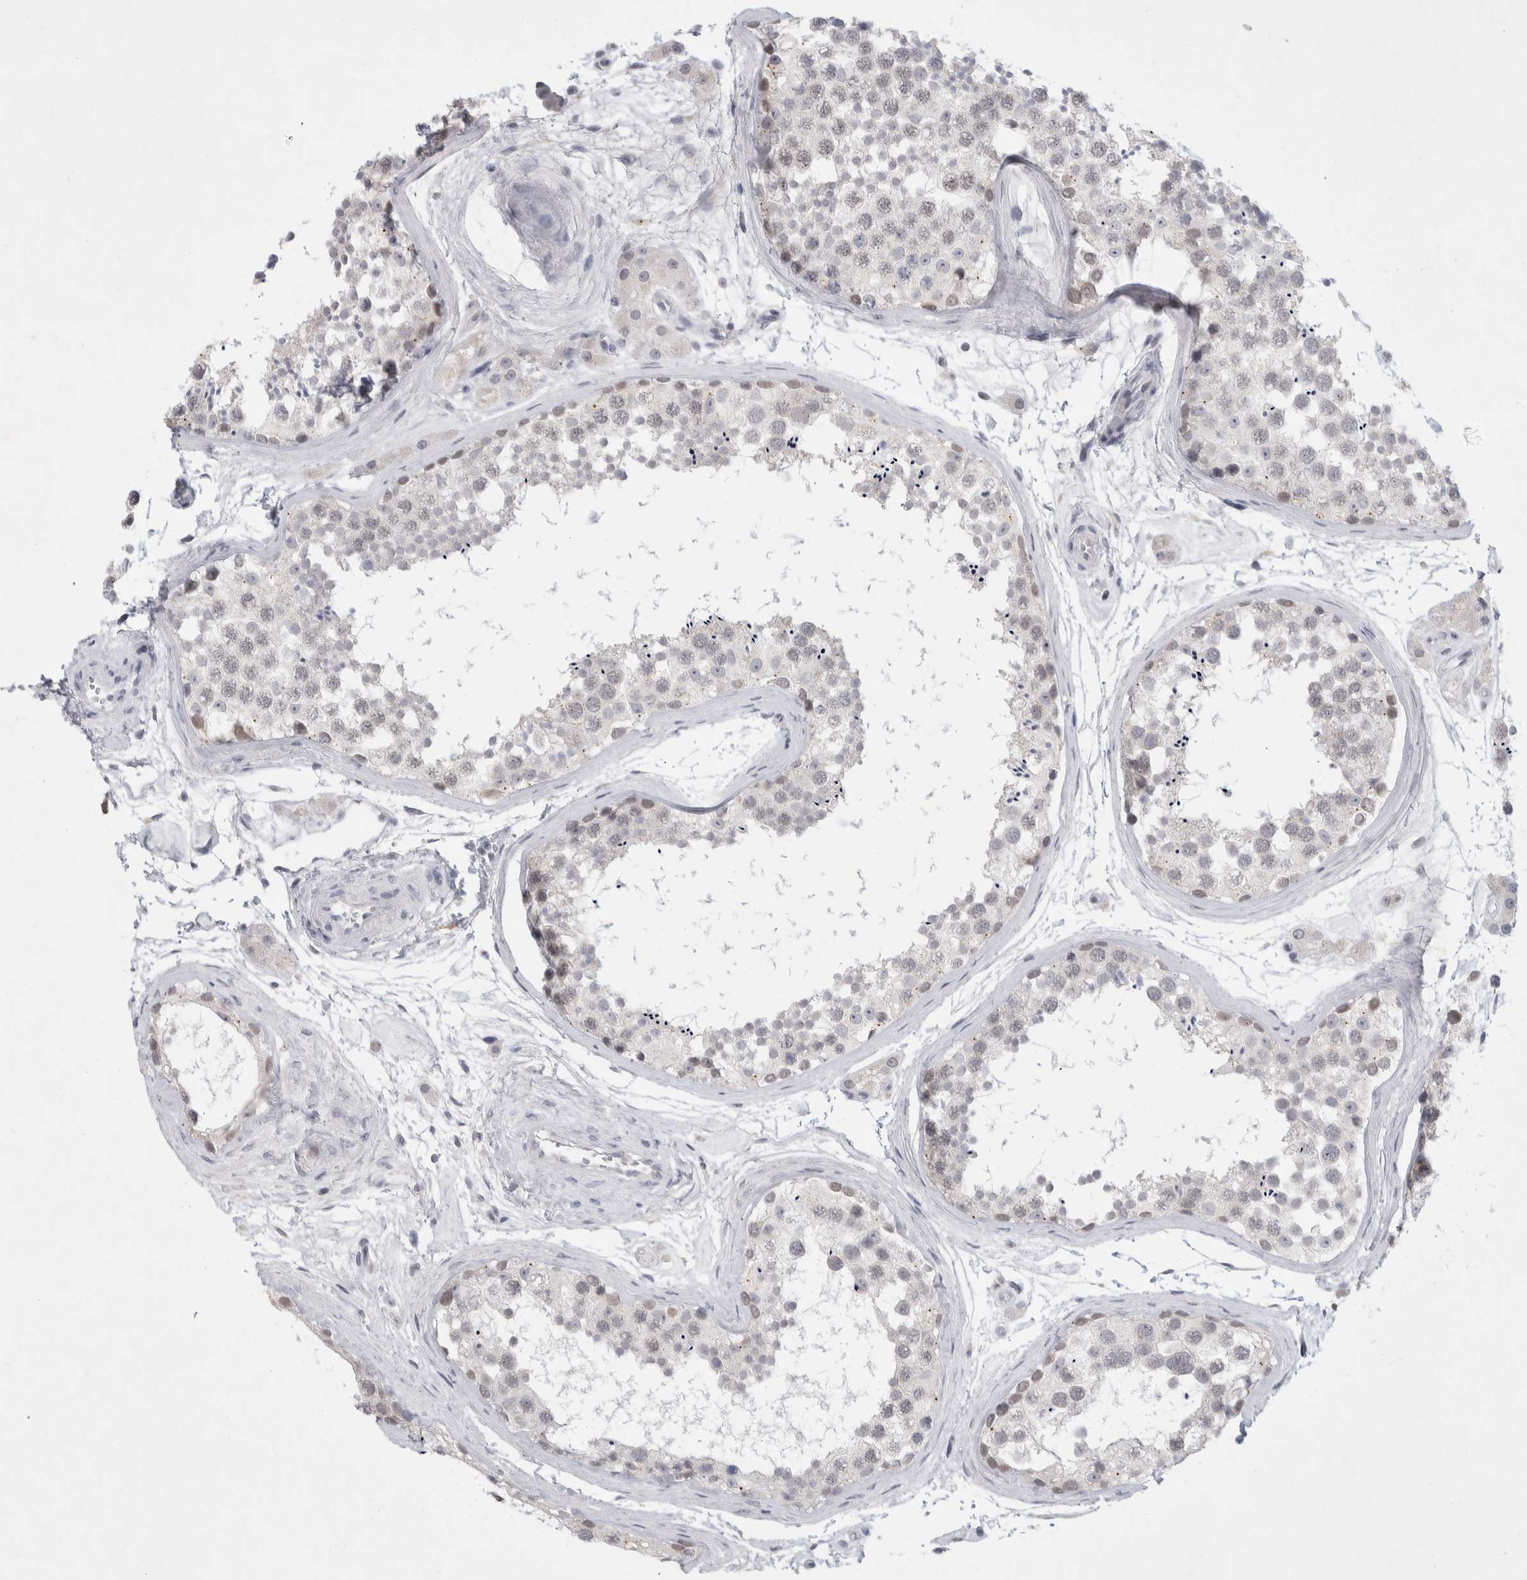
{"staining": {"intensity": "weak", "quantity": "<25%", "location": "cytoplasmic/membranous"}, "tissue": "testis", "cell_type": "Cells in seminiferous ducts", "image_type": "normal", "snomed": [{"axis": "morphology", "description": "Normal tissue, NOS"}, {"axis": "topography", "description": "Testis"}], "caption": "This is a histopathology image of immunohistochemistry (IHC) staining of normal testis, which shows no expression in cells in seminiferous ducts.", "gene": "NIPA1", "patient": {"sex": "male", "age": 56}}